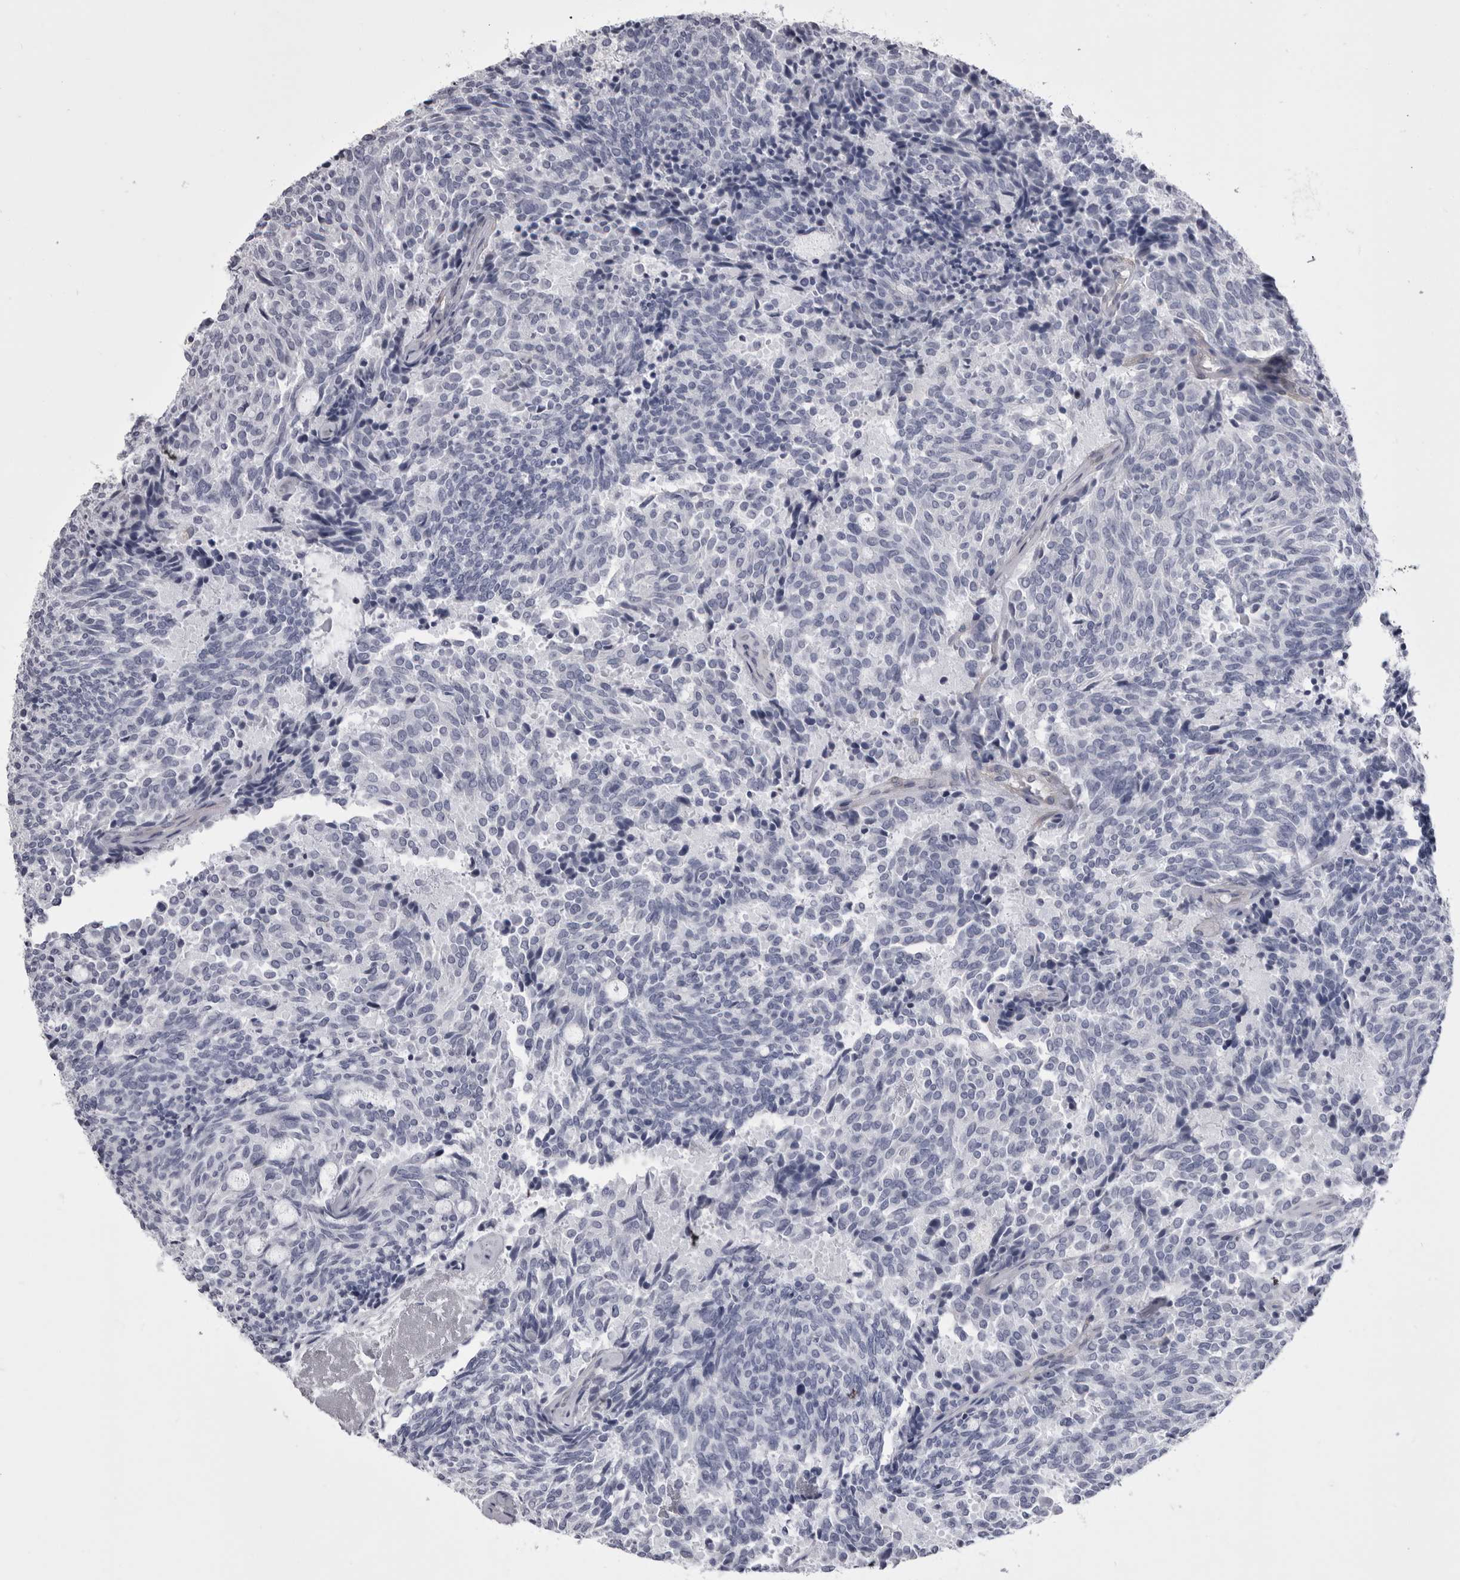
{"staining": {"intensity": "negative", "quantity": "none", "location": "none"}, "tissue": "carcinoid", "cell_type": "Tumor cells", "image_type": "cancer", "snomed": [{"axis": "morphology", "description": "Carcinoid, malignant, NOS"}, {"axis": "topography", "description": "Pancreas"}], "caption": "Tumor cells are negative for brown protein staining in malignant carcinoid.", "gene": "ANK2", "patient": {"sex": "female", "age": 54}}